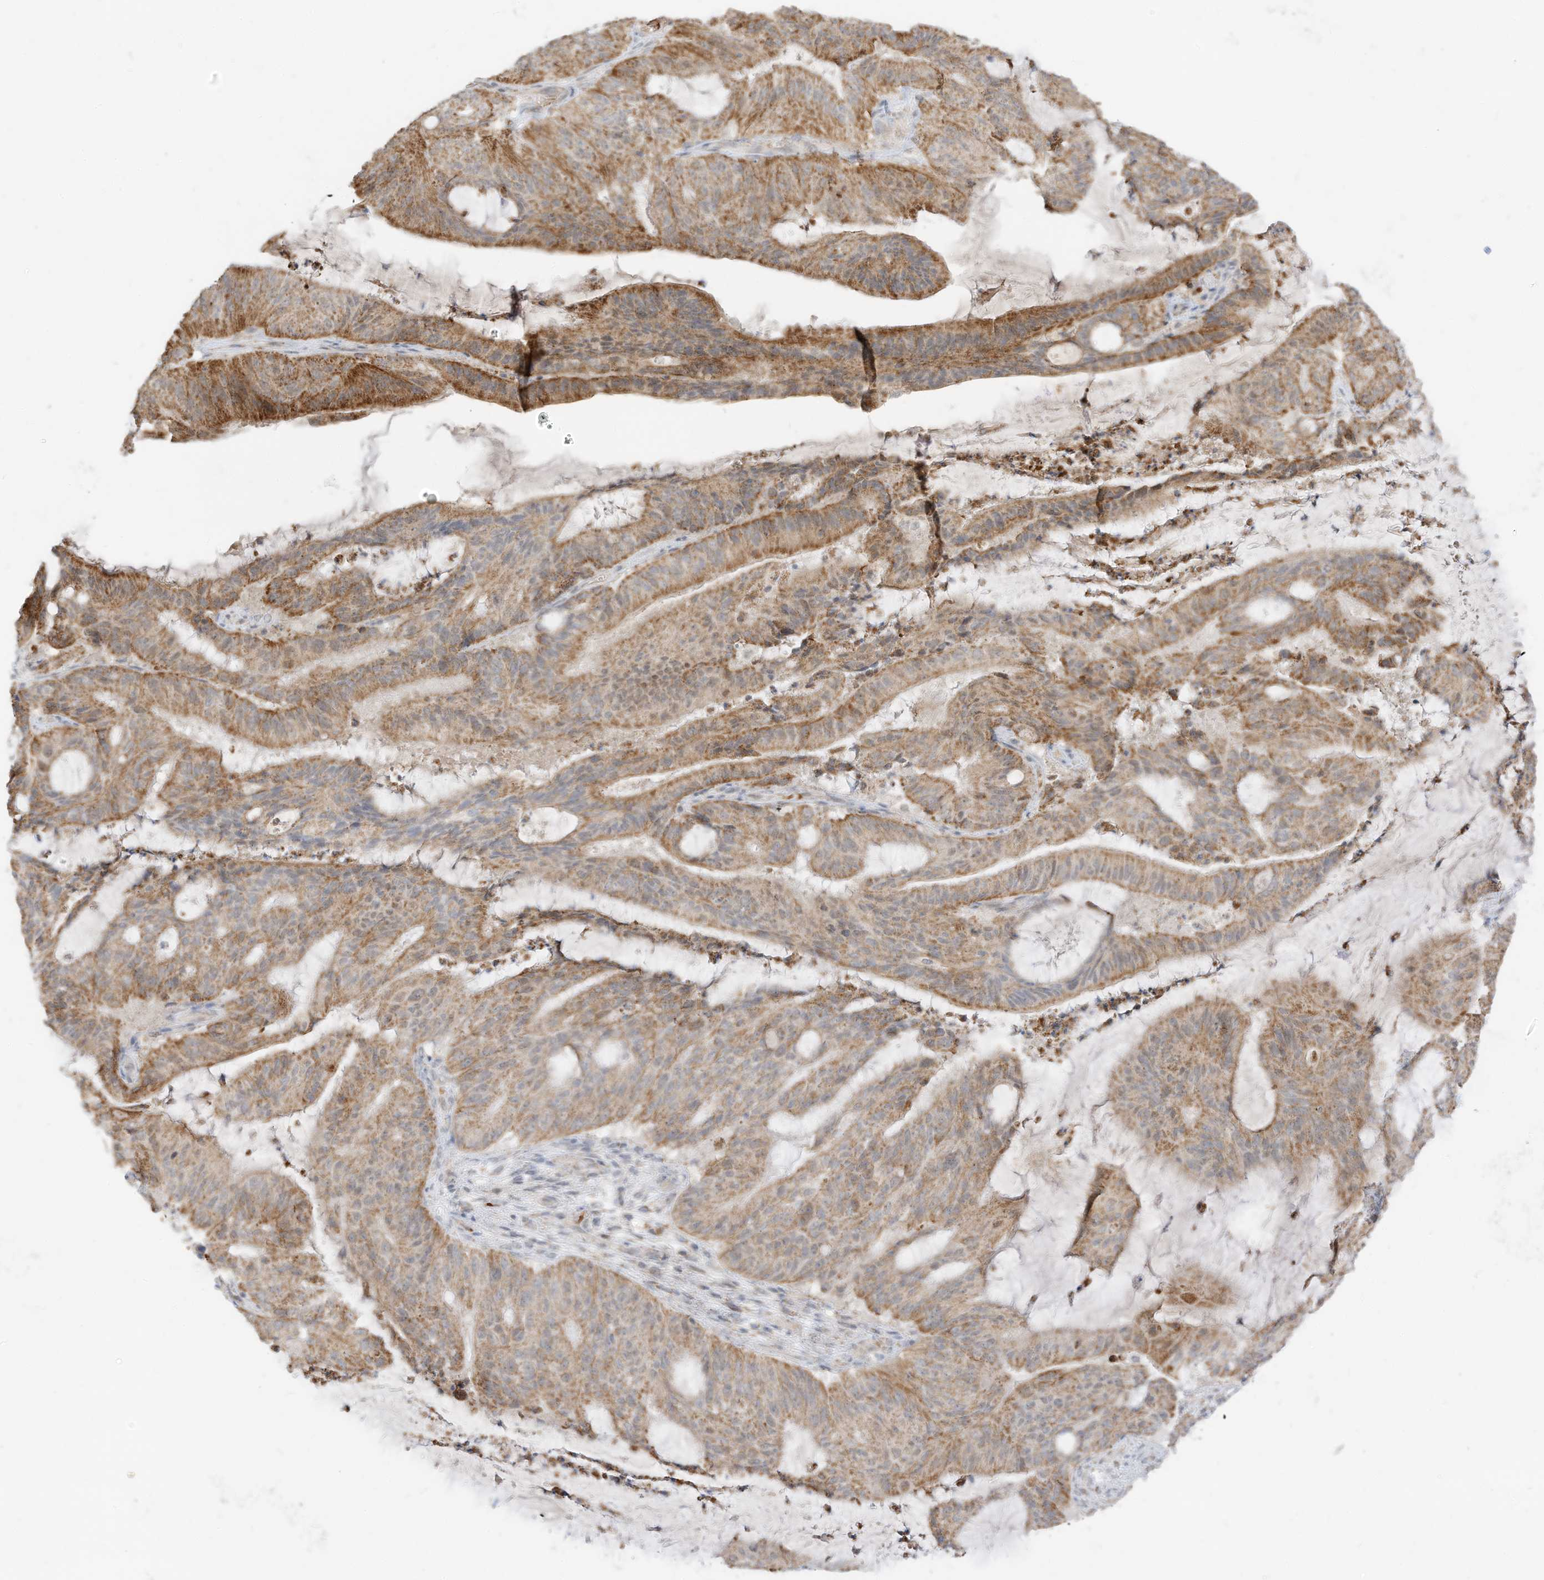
{"staining": {"intensity": "moderate", "quantity": ">75%", "location": "cytoplasmic/membranous"}, "tissue": "liver cancer", "cell_type": "Tumor cells", "image_type": "cancer", "snomed": [{"axis": "morphology", "description": "Normal tissue, NOS"}, {"axis": "morphology", "description": "Cholangiocarcinoma"}, {"axis": "topography", "description": "Liver"}, {"axis": "topography", "description": "Peripheral nerve tissue"}], "caption": "Protein analysis of liver cancer (cholangiocarcinoma) tissue displays moderate cytoplasmic/membranous positivity in about >75% of tumor cells.", "gene": "MTUS2", "patient": {"sex": "female", "age": 73}}